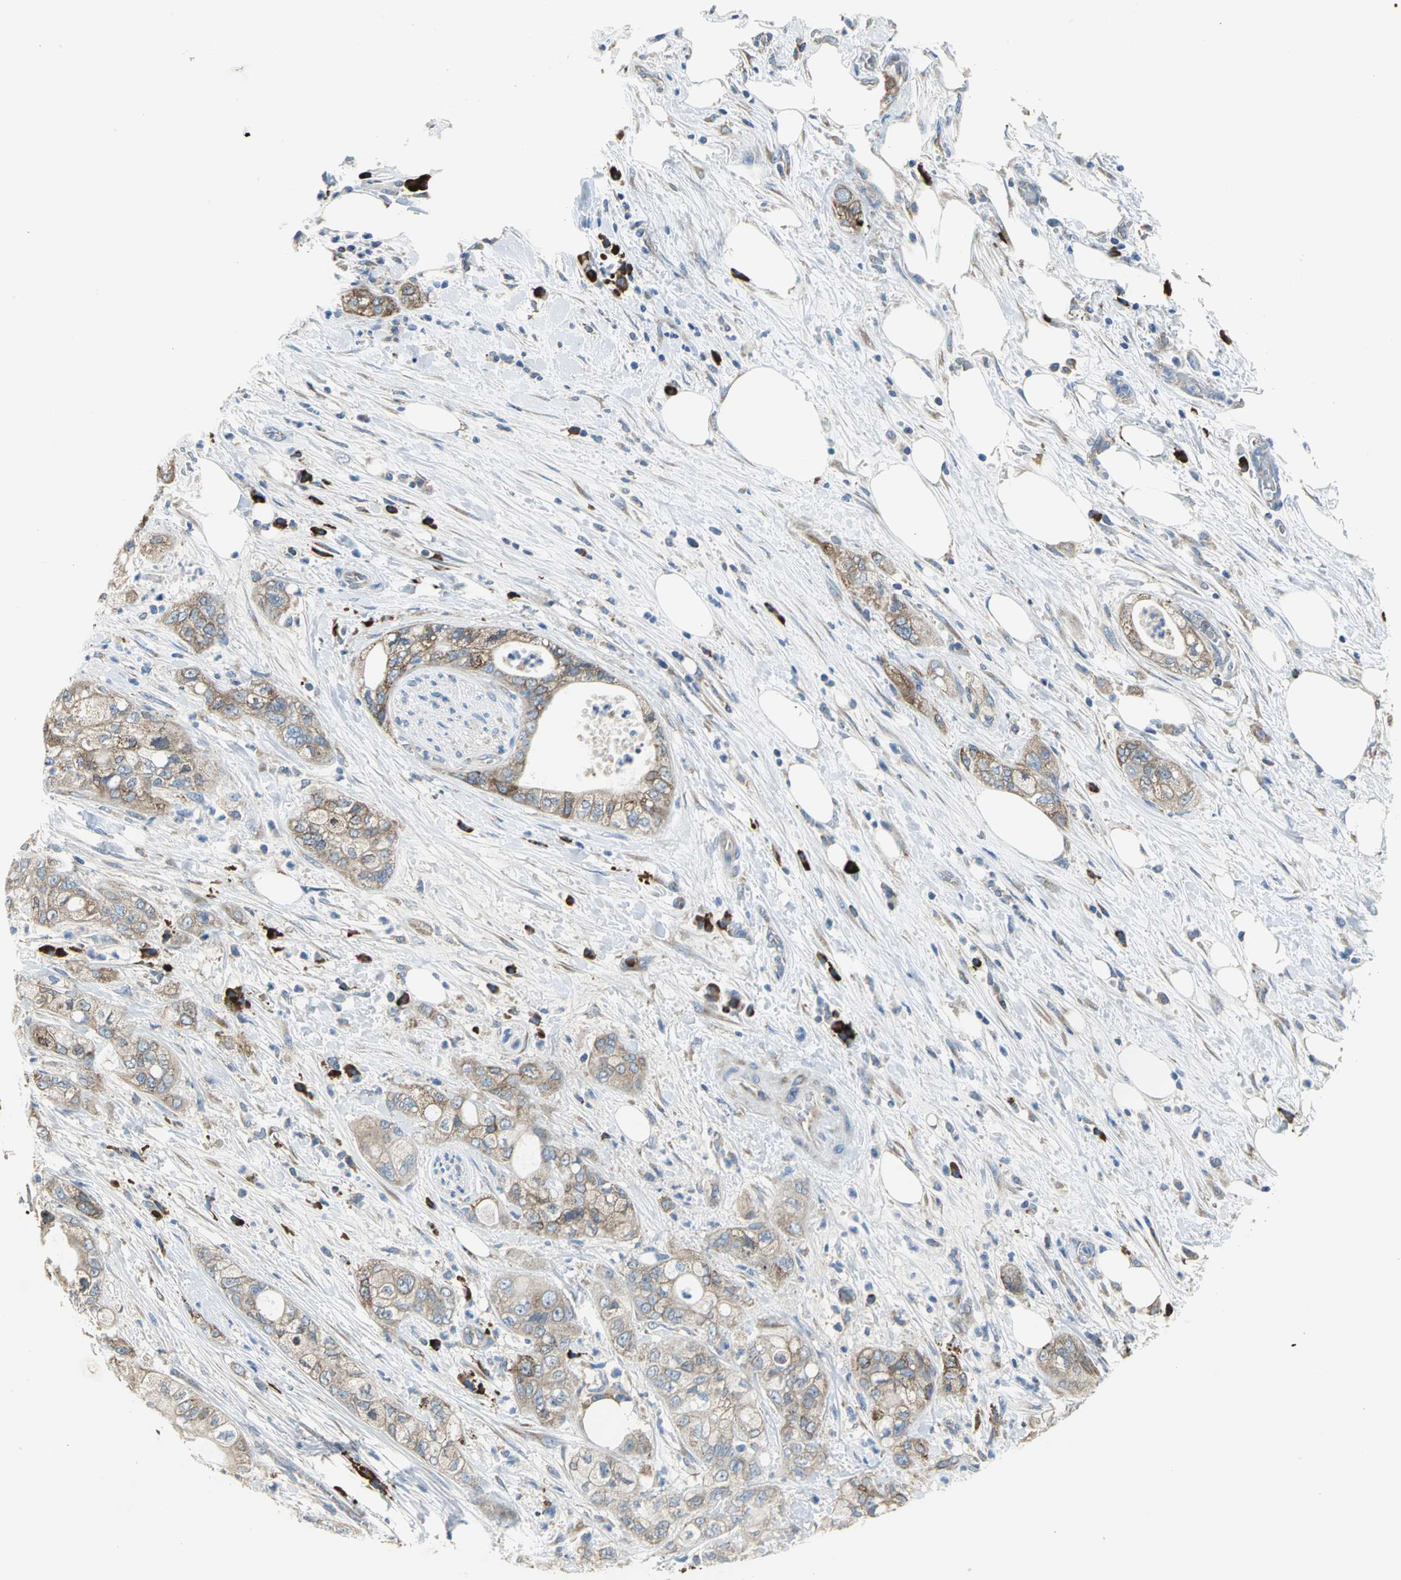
{"staining": {"intensity": "moderate", "quantity": ">75%", "location": "cytoplasmic/membranous"}, "tissue": "pancreatic cancer", "cell_type": "Tumor cells", "image_type": "cancer", "snomed": [{"axis": "morphology", "description": "Adenocarcinoma, NOS"}, {"axis": "topography", "description": "Pancreas"}], "caption": "Immunohistochemistry histopathology image of neoplastic tissue: human pancreatic cancer (adenocarcinoma) stained using IHC reveals medium levels of moderate protein expression localized specifically in the cytoplasmic/membranous of tumor cells, appearing as a cytoplasmic/membranous brown color.", "gene": "TULP4", "patient": {"sex": "male", "age": 70}}